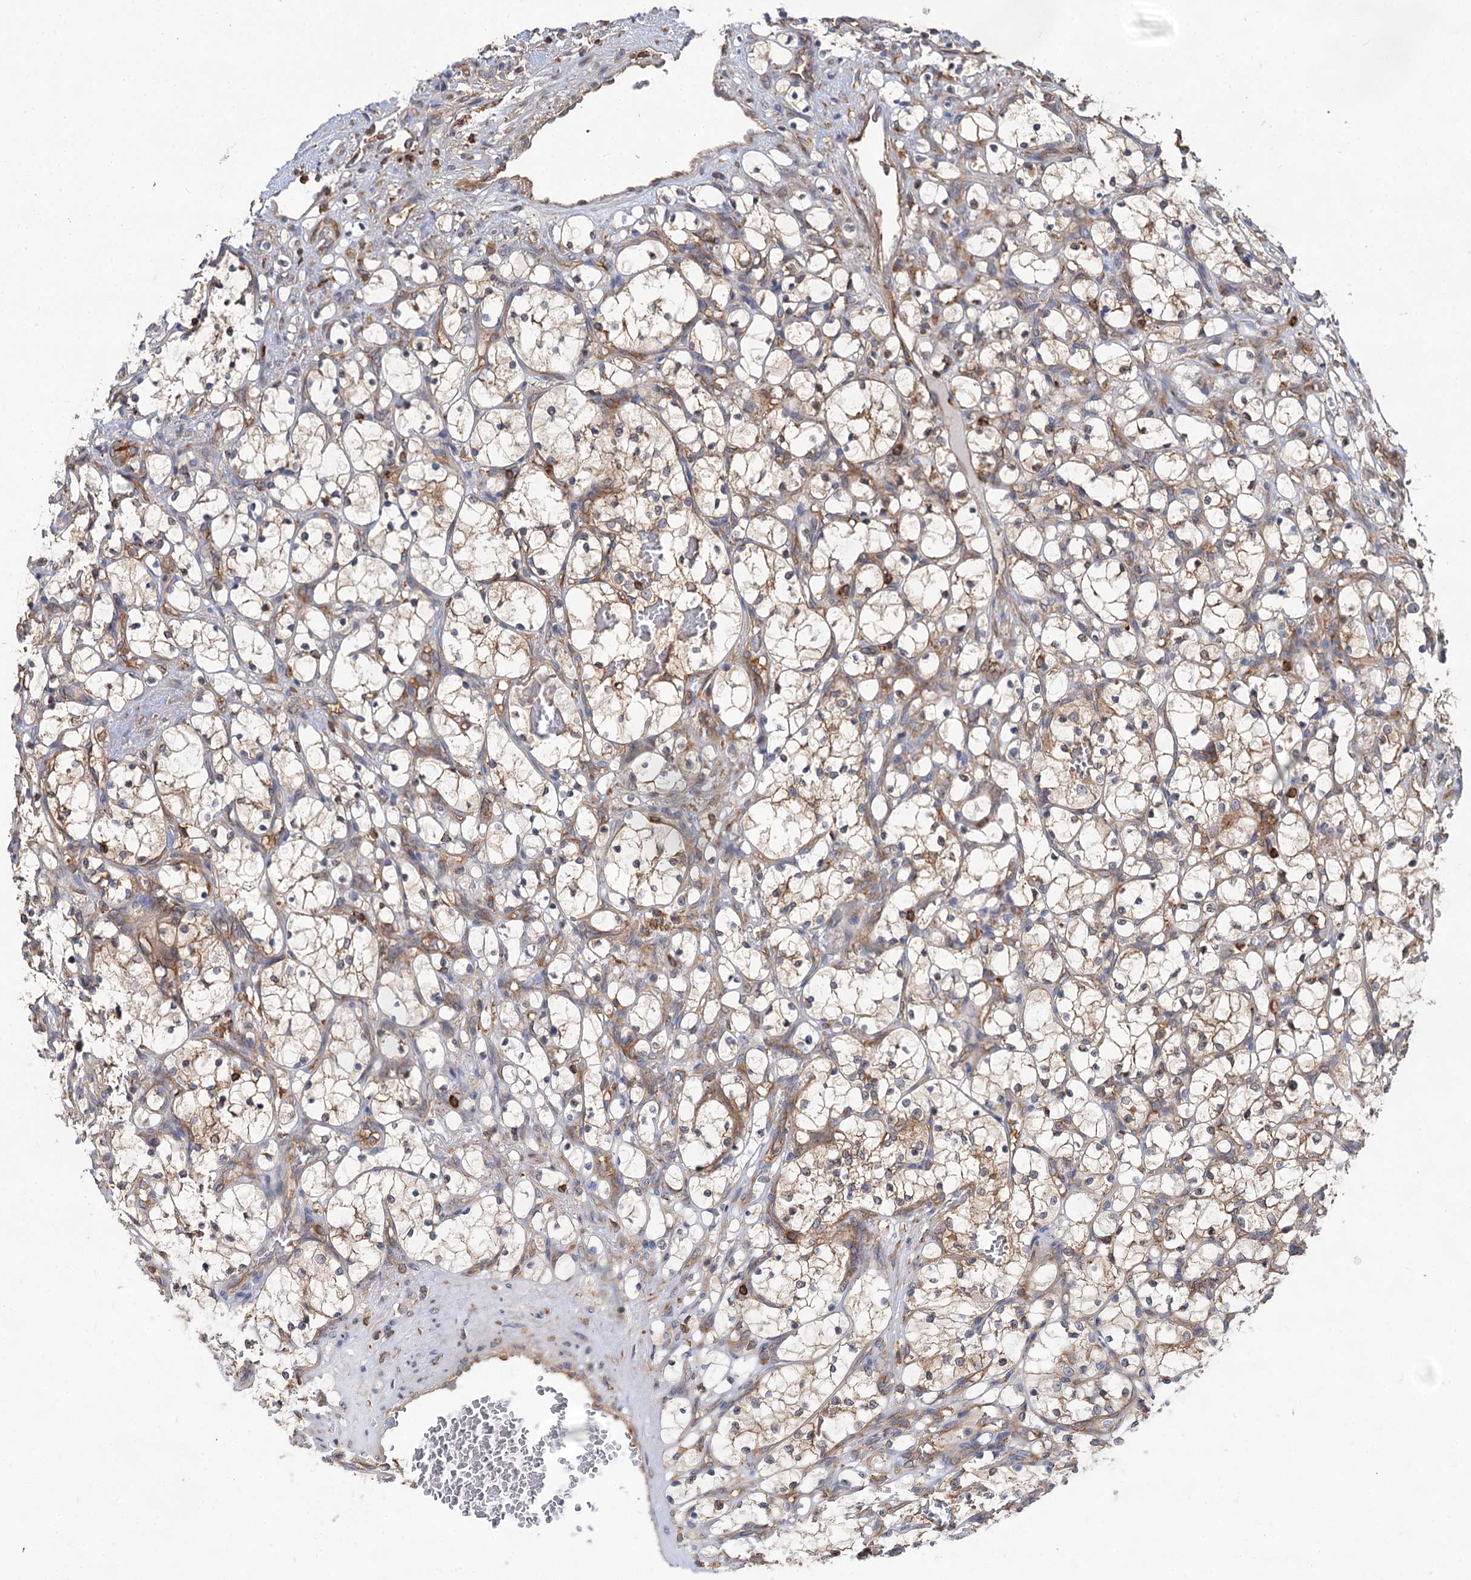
{"staining": {"intensity": "weak", "quantity": "25%-75%", "location": "cytoplasmic/membranous"}, "tissue": "renal cancer", "cell_type": "Tumor cells", "image_type": "cancer", "snomed": [{"axis": "morphology", "description": "Adenocarcinoma, NOS"}, {"axis": "topography", "description": "Kidney"}], "caption": "Tumor cells display weak cytoplasmic/membranous positivity in approximately 25%-75% of cells in renal adenocarcinoma.", "gene": "PACS1", "patient": {"sex": "female", "age": 69}}